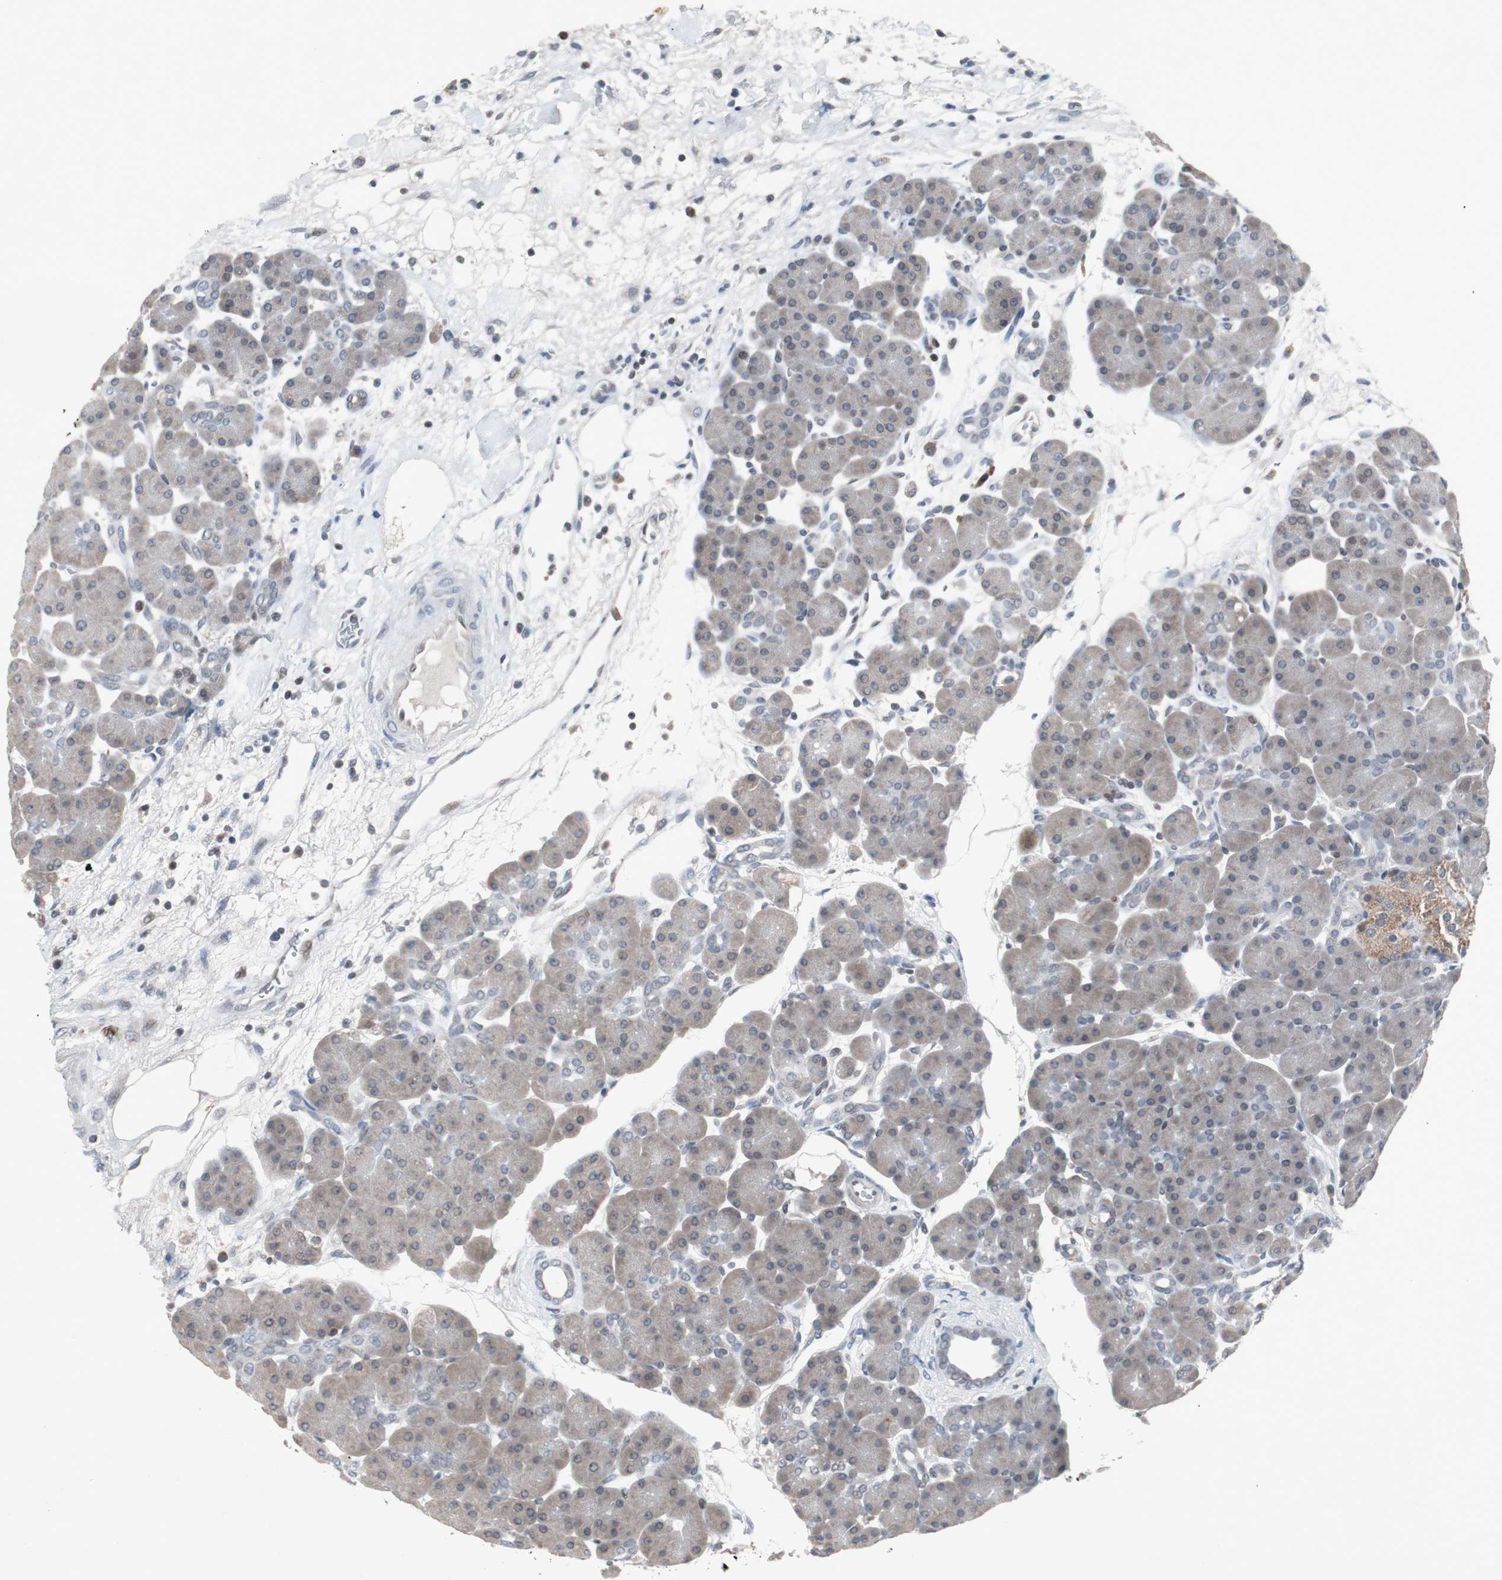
{"staining": {"intensity": "negative", "quantity": "none", "location": "none"}, "tissue": "pancreas", "cell_type": "Exocrine glandular cells", "image_type": "normal", "snomed": [{"axis": "morphology", "description": "Normal tissue, NOS"}, {"axis": "topography", "description": "Pancreas"}], "caption": "Immunohistochemistry of unremarkable human pancreas displays no positivity in exocrine glandular cells.", "gene": "ZNF396", "patient": {"sex": "male", "age": 66}}